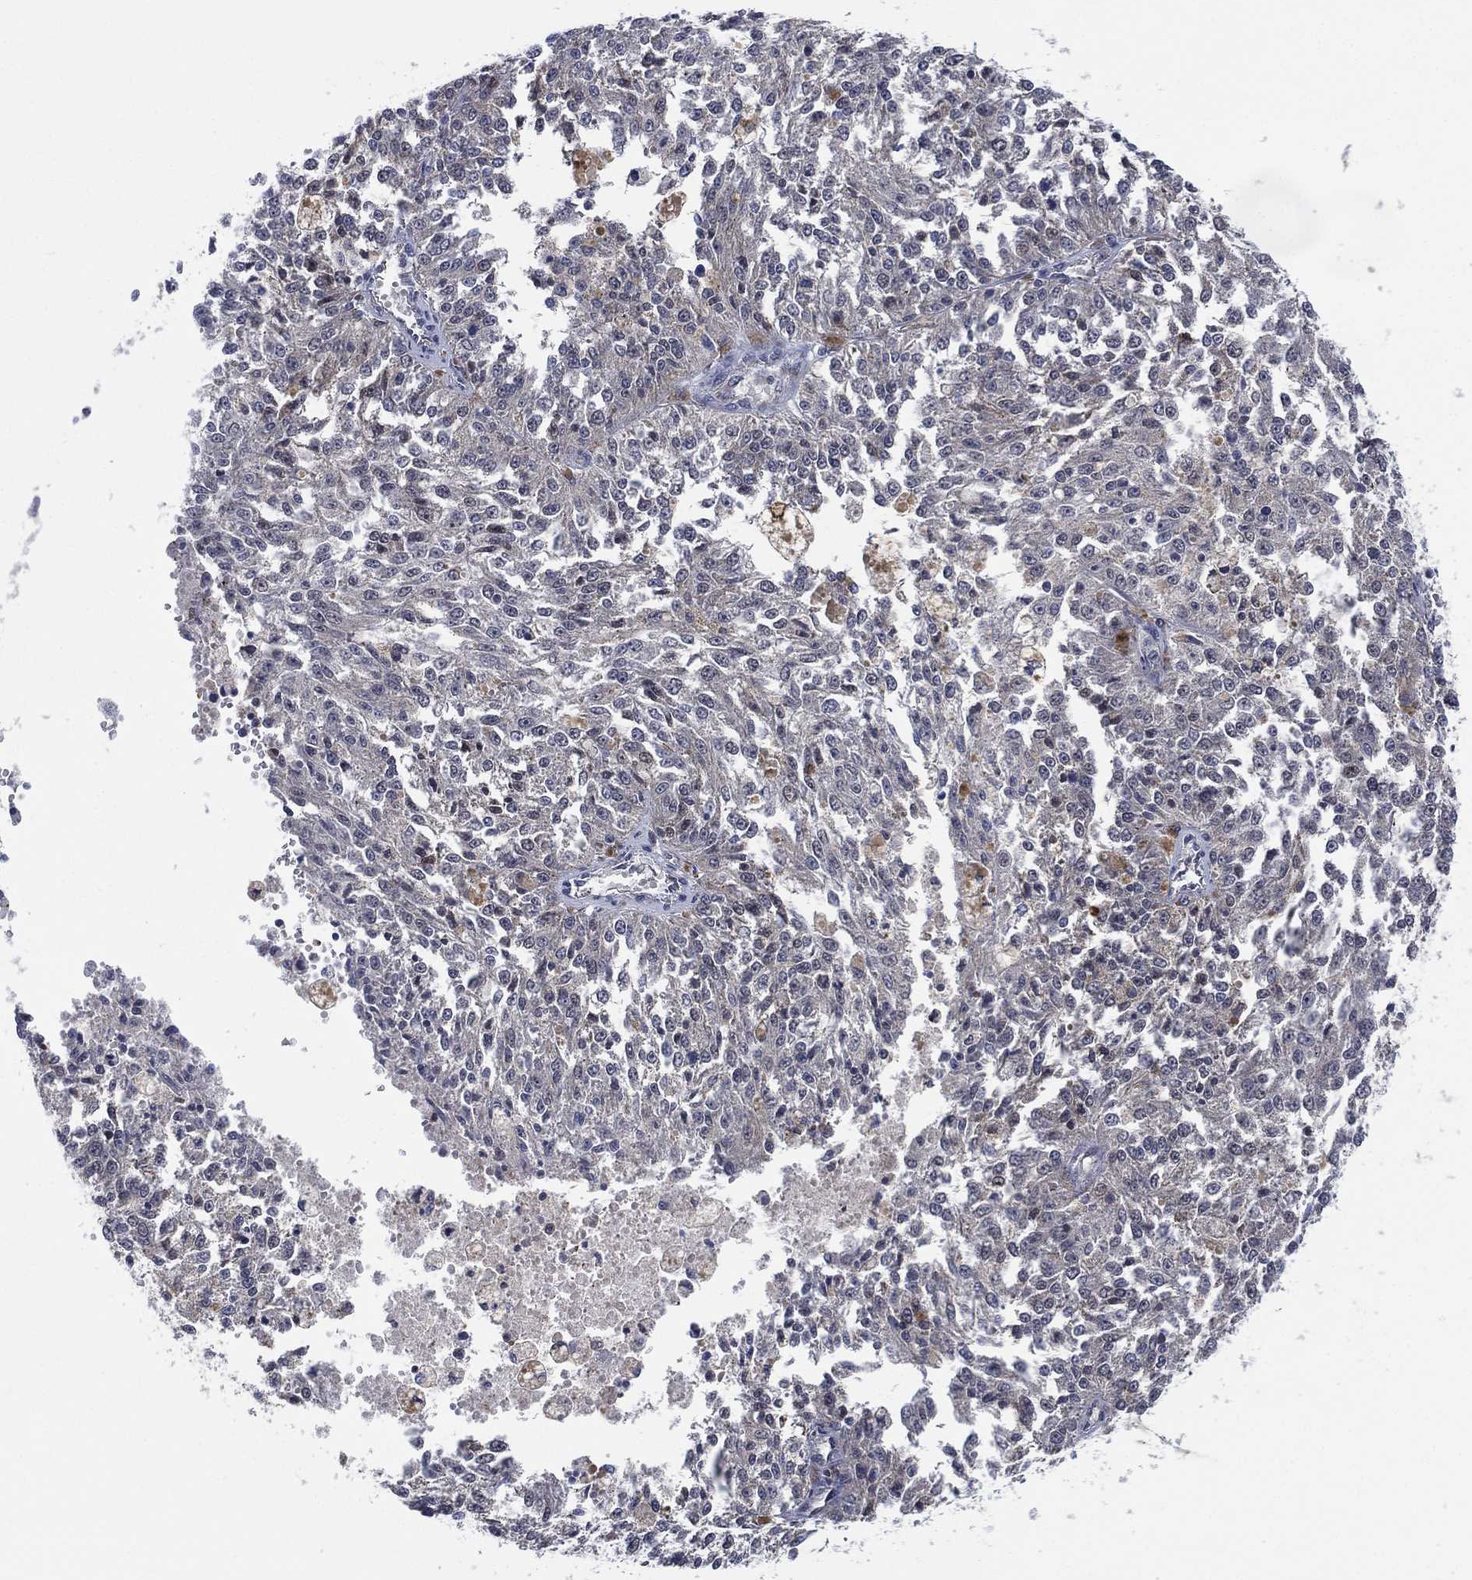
{"staining": {"intensity": "negative", "quantity": "none", "location": "none"}, "tissue": "melanoma", "cell_type": "Tumor cells", "image_type": "cancer", "snomed": [{"axis": "morphology", "description": "Malignant melanoma, Metastatic site"}, {"axis": "topography", "description": "Lymph node"}], "caption": "There is no significant staining in tumor cells of melanoma.", "gene": "FES", "patient": {"sex": "female", "age": 64}}